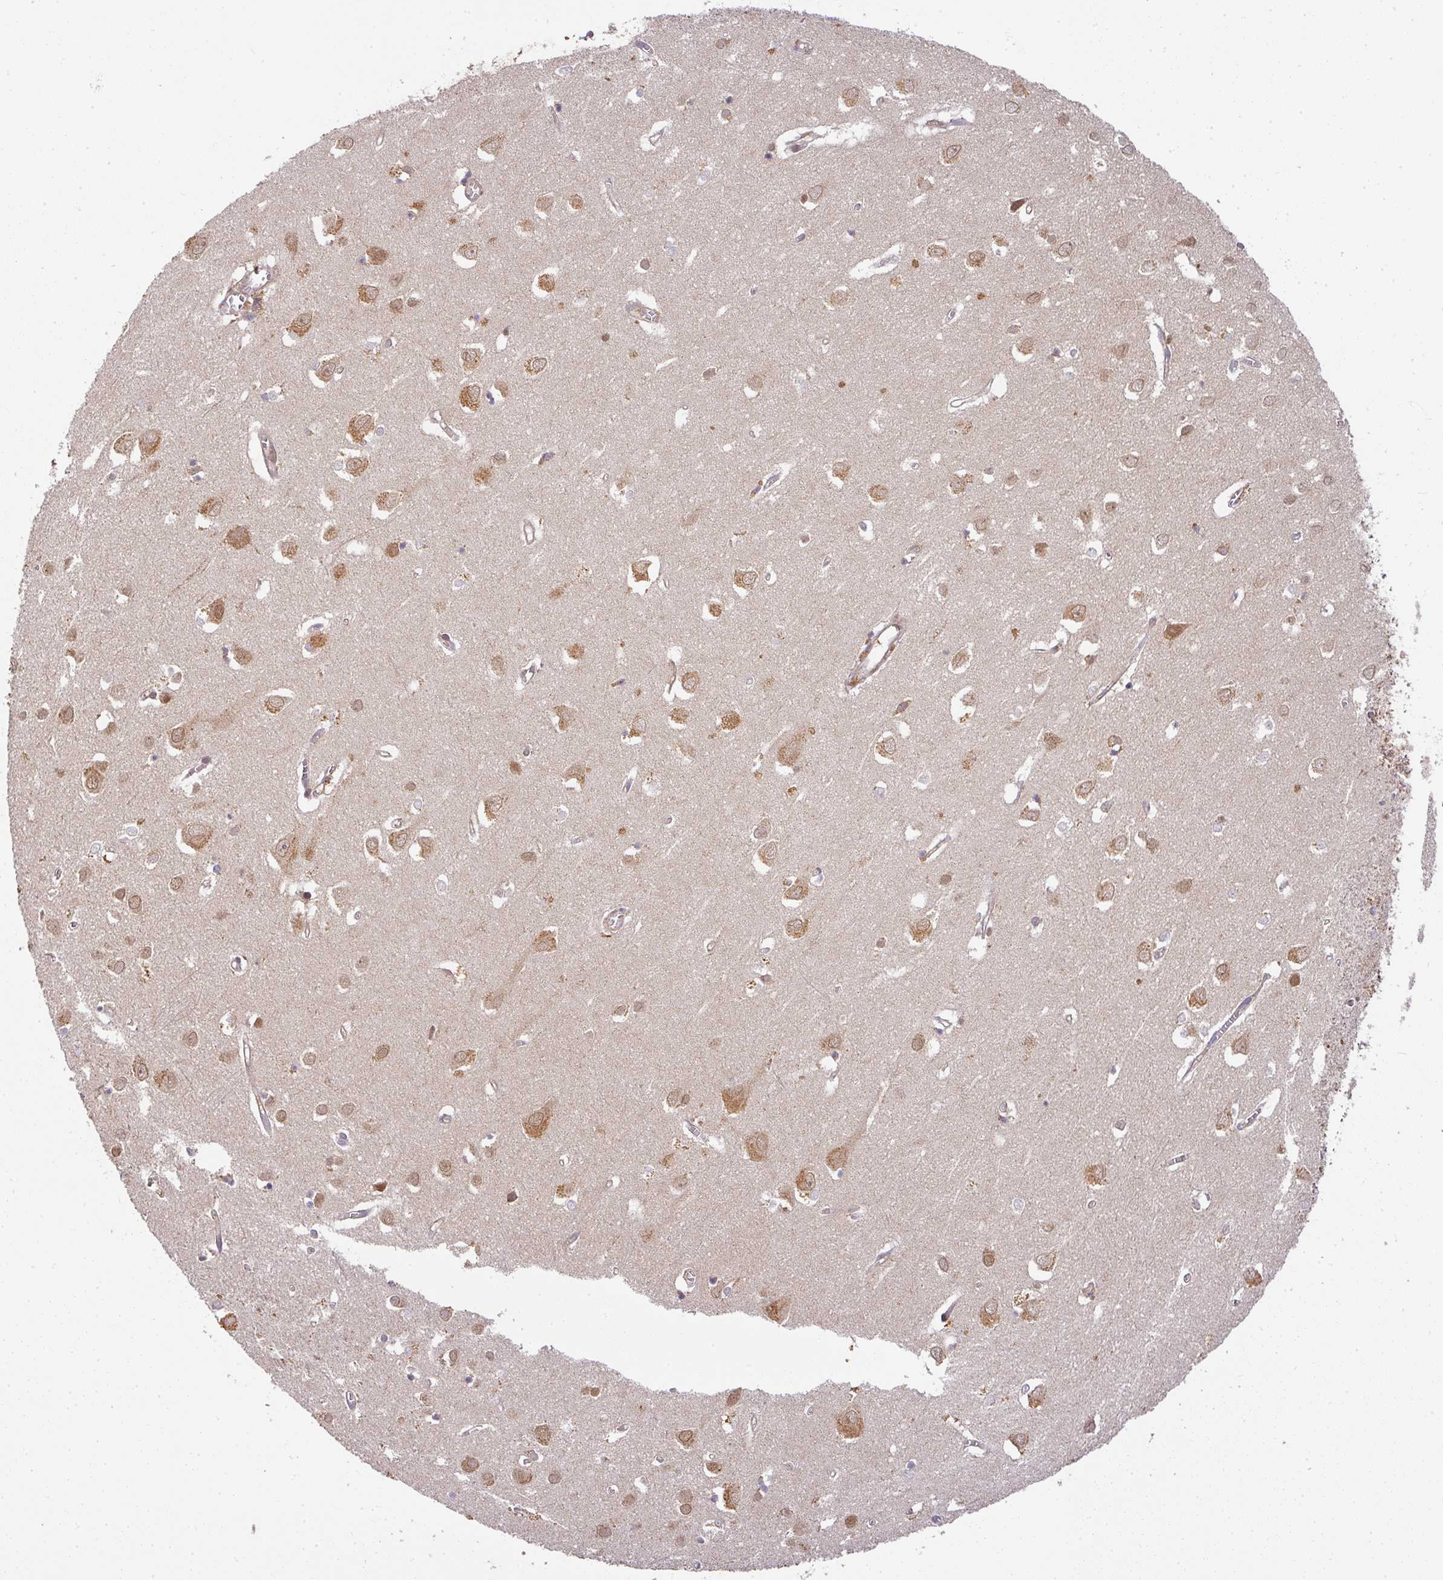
{"staining": {"intensity": "moderate", "quantity": "<25%", "location": "cytoplasmic/membranous"}, "tissue": "cerebral cortex", "cell_type": "Endothelial cells", "image_type": "normal", "snomed": [{"axis": "morphology", "description": "Normal tissue, NOS"}, {"axis": "topography", "description": "Cerebral cortex"}], "caption": "Cerebral cortex was stained to show a protein in brown. There is low levels of moderate cytoplasmic/membranous positivity in about <25% of endothelial cells. The staining was performed using DAB to visualize the protein expression in brown, while the nuclei were stained in blue with hematoxylin (Magnification: 20x).", "gene": "MALSU1", "patient": {"sex": "male", "age": 70}}